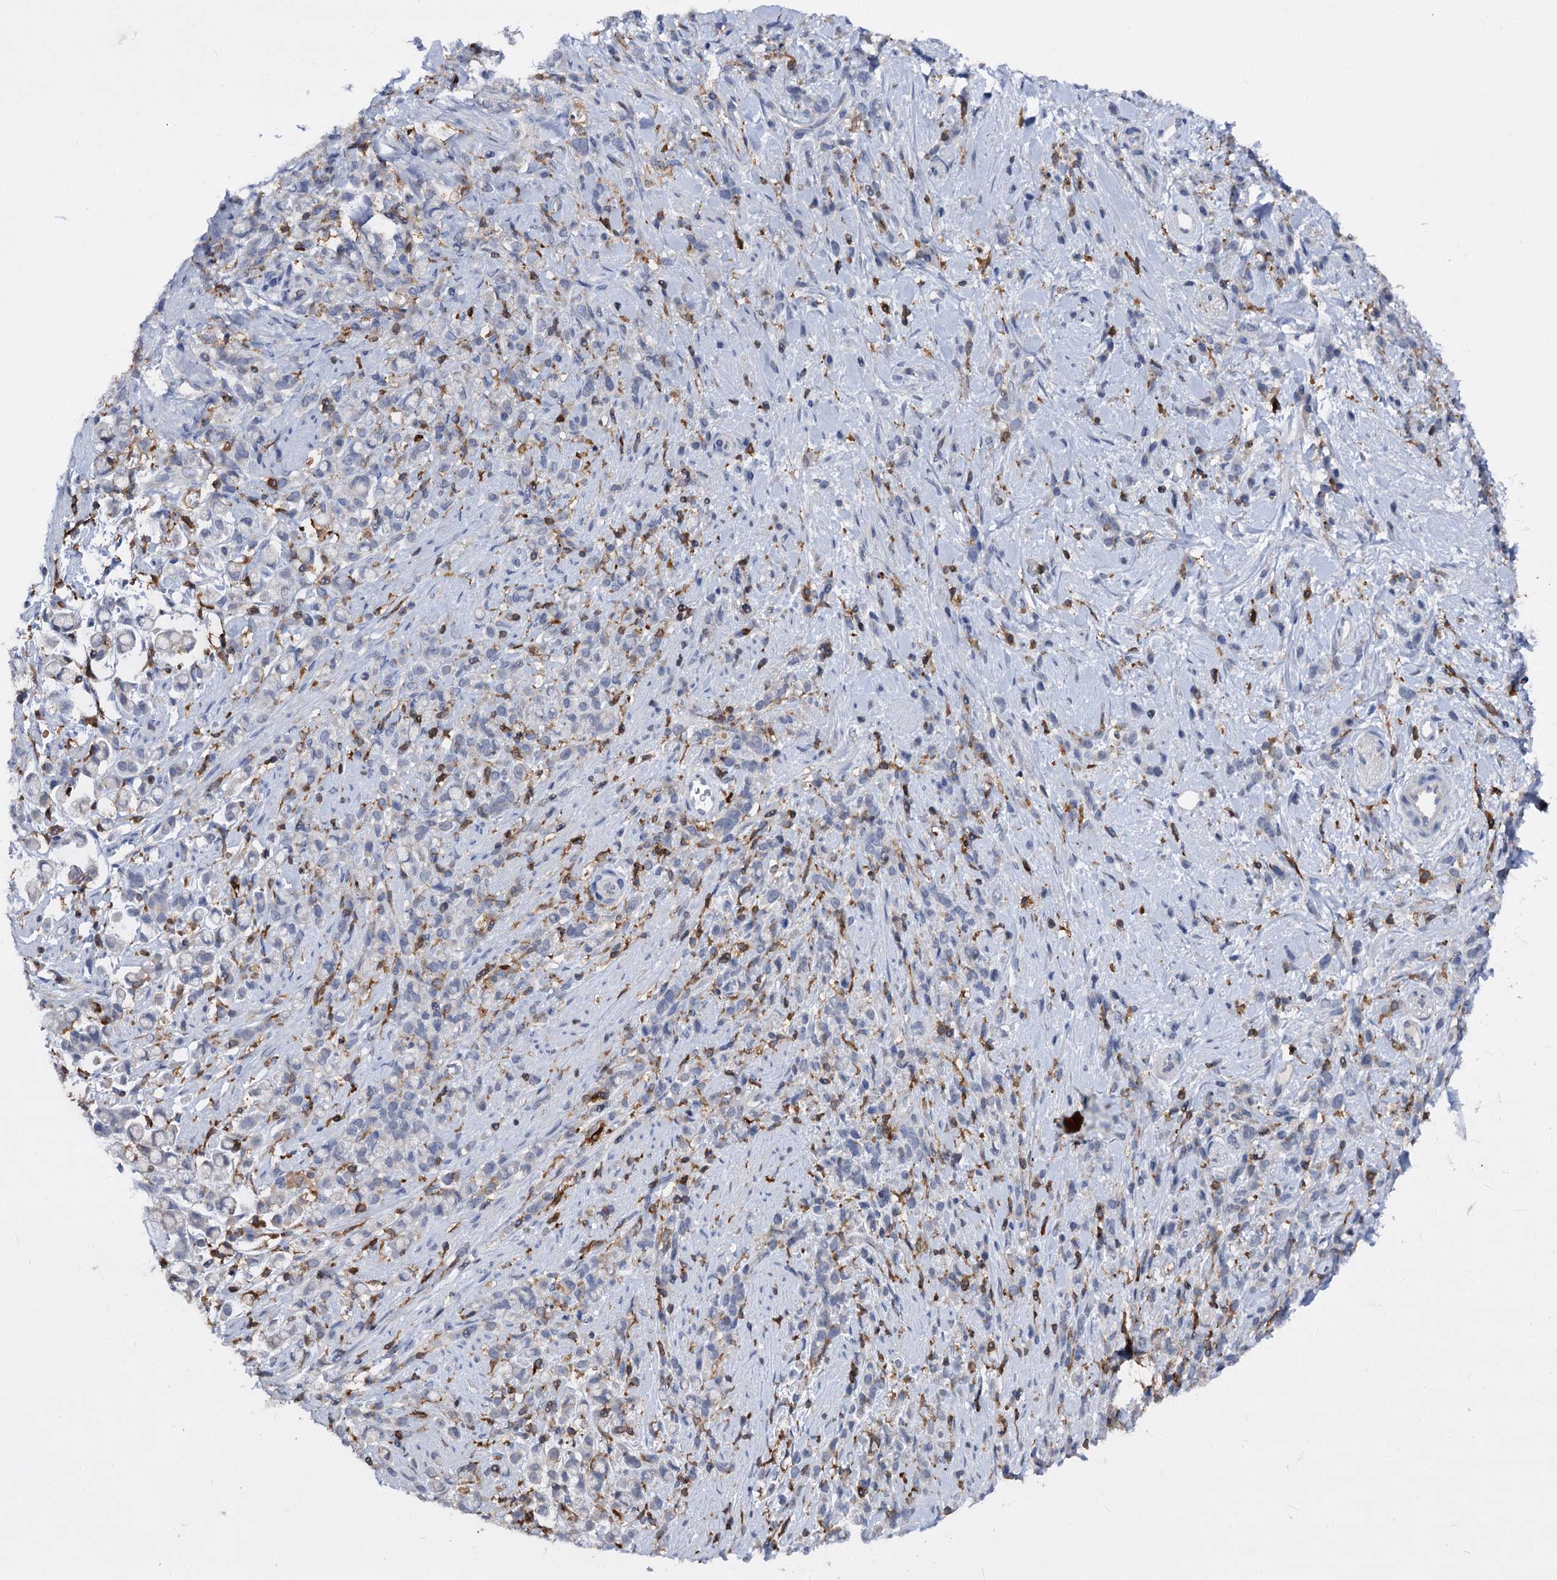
{"staining": {"intensity": "negative", "quantity": "none", "location": "none"}, "tissue": "stomach cancer", "cell_type": "Tumor cells", "image_type": "cancer", "snomed": [{"axis": "morphology", "description": "Adenocarcinoma, NOS"}, {"axis": "topography", "description": "Stomach"}], "caption": "This is an IHC photomicrograph of human stomach cancer (adenocarcinoma). There is no positivity in tumor cells.", "gene": "RHOG", "patient": {"sex": "female", "age": 60}}